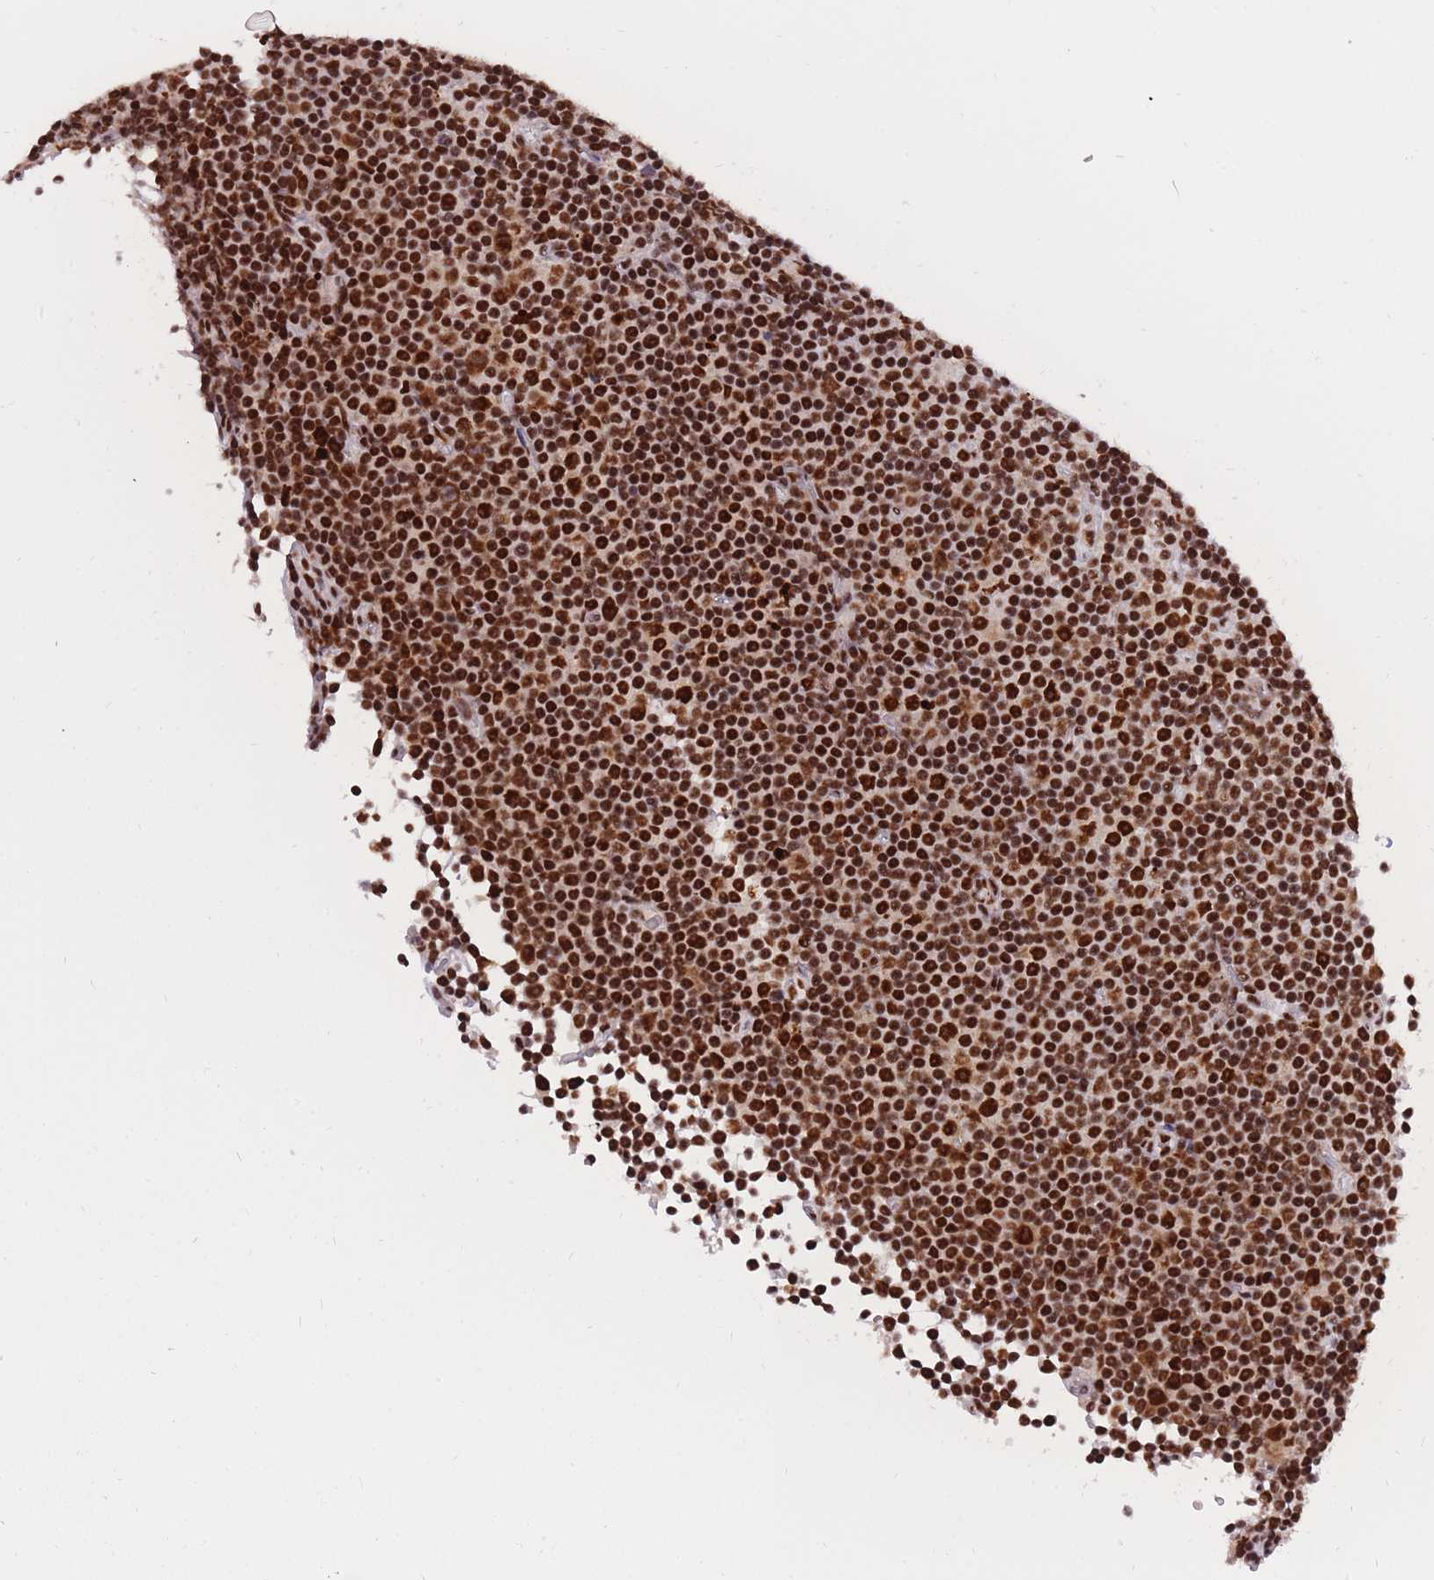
{"staining": {"intensity": "strong", "quantity": ">75%", "location": "nuclear"}, "tissue": "lymphoma", "cell_type": "Tumor cells", "image_type": "cancer", "snomed": [{"axis": "morphology", "description": "Malignant lymphoma, non-Hodgkin's type, Low grade"}, {"axis": "topography", "description": "Lymph node"}], "caption": "Protein staining displays strong nuclear expression in approximately >75% of tumor cells in lymphoma.", "gene": "PRPF19", "patient": {"sex": "female", "age": 67}}